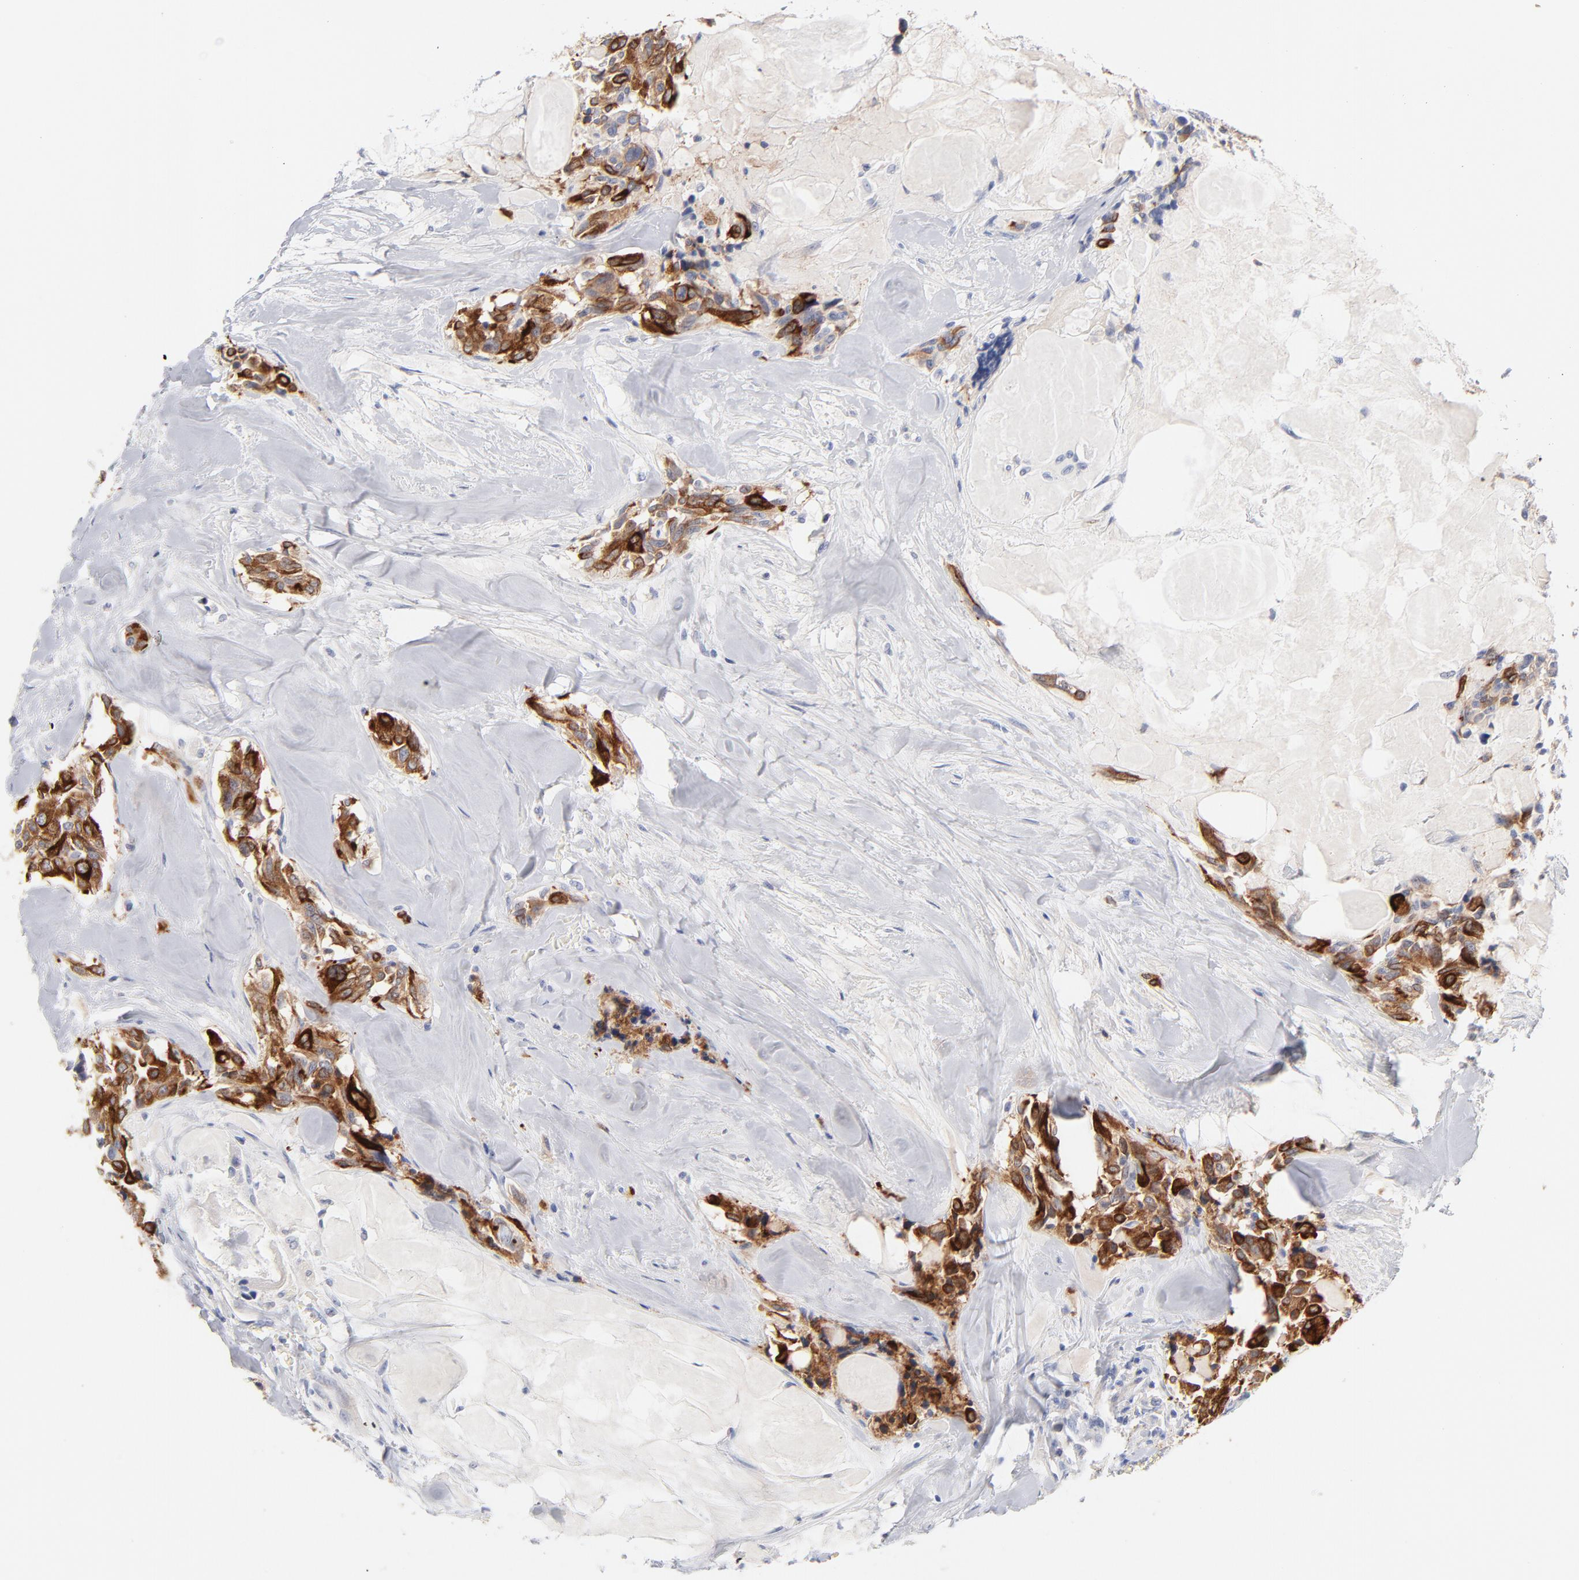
{"staining": {"intensity": "strong", "quantity": ">75%", "location": "cytoplasmic/membranous"}, "tissue": "thyroid cancer", "cell_type": "Tumor cells", "image_type": "cancer", "snomed": [{"axis": "morphology", "description": "Carcinoma, NOS"}, {"axis": "morphology", "description": "Carcinoid, malignant, NOS"}, {"axis": "topography", "description": "Thyroid gland"}], "caption": "Immunohistochemistry (IHC) histopathology image of thyroid cancer (carcinoid (malignant)) stained for a protein (brown), which reveals high levels of strong cytoplasmic/membranous expression in approximately >75% of tumor cells.", "gene": "MID1", "patient": {"sex": "male", "age": 33}}